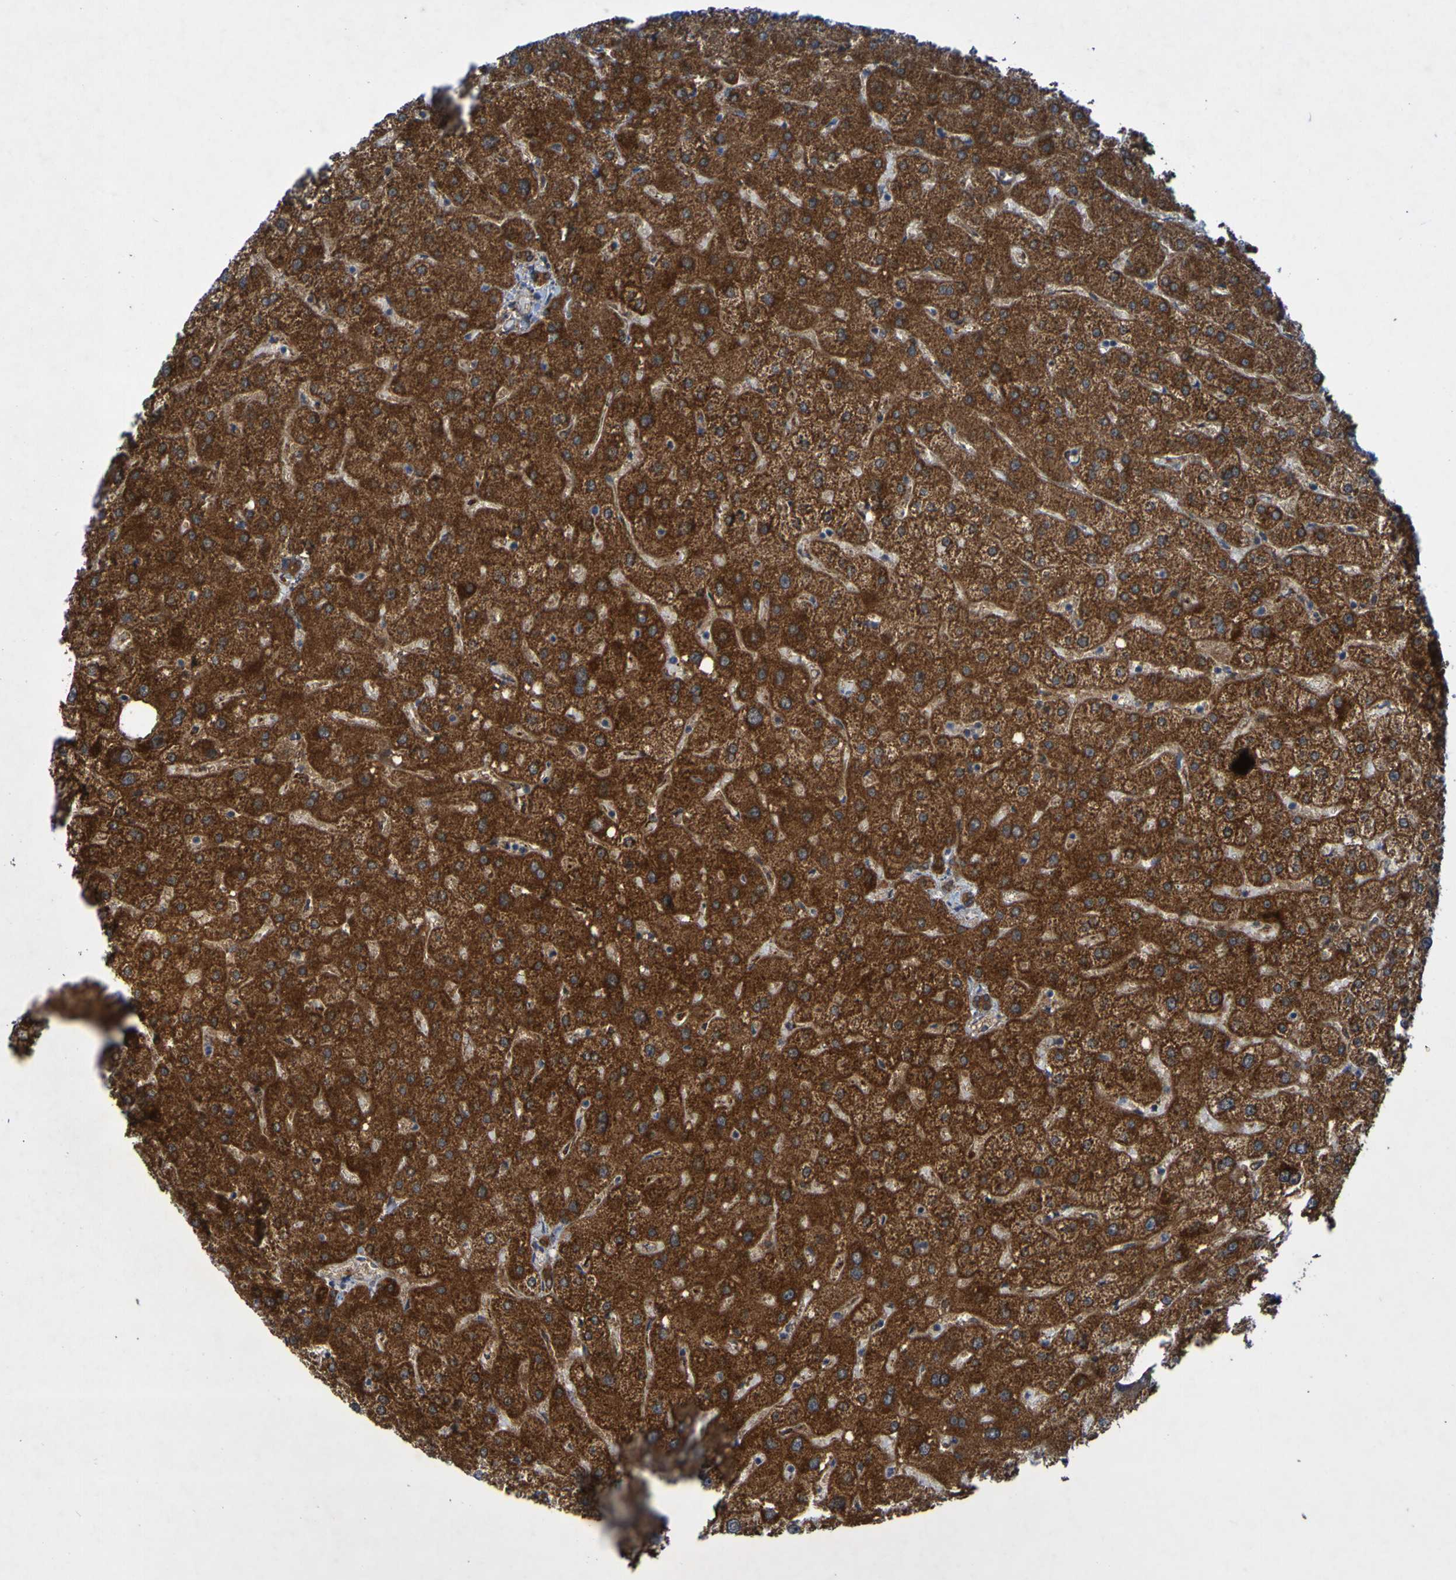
{"staining": {"intensity": "strong", "quantity": ">75%", "location": "cytoplasmic/membranous"}, "tissue": "liver", "cell_type": "Cholangiocytes", "image_type": "normal", "snomed": [{"axis": "morphology", "description": "Normal tissue, NOS"}, {"axis": "topography", "description": "Liver"}], "caption": "IHC (DAB (3,3'-diaminobenzidine)) staining of normal human liver displays strong cytoplasmic/membranous protein staining in approximately >75% of cholangiocytes. (IHC, brightfield microscopy, high magnification).", "gene": "CCDC51", "patient": {"sex": "male", "age": 73}}